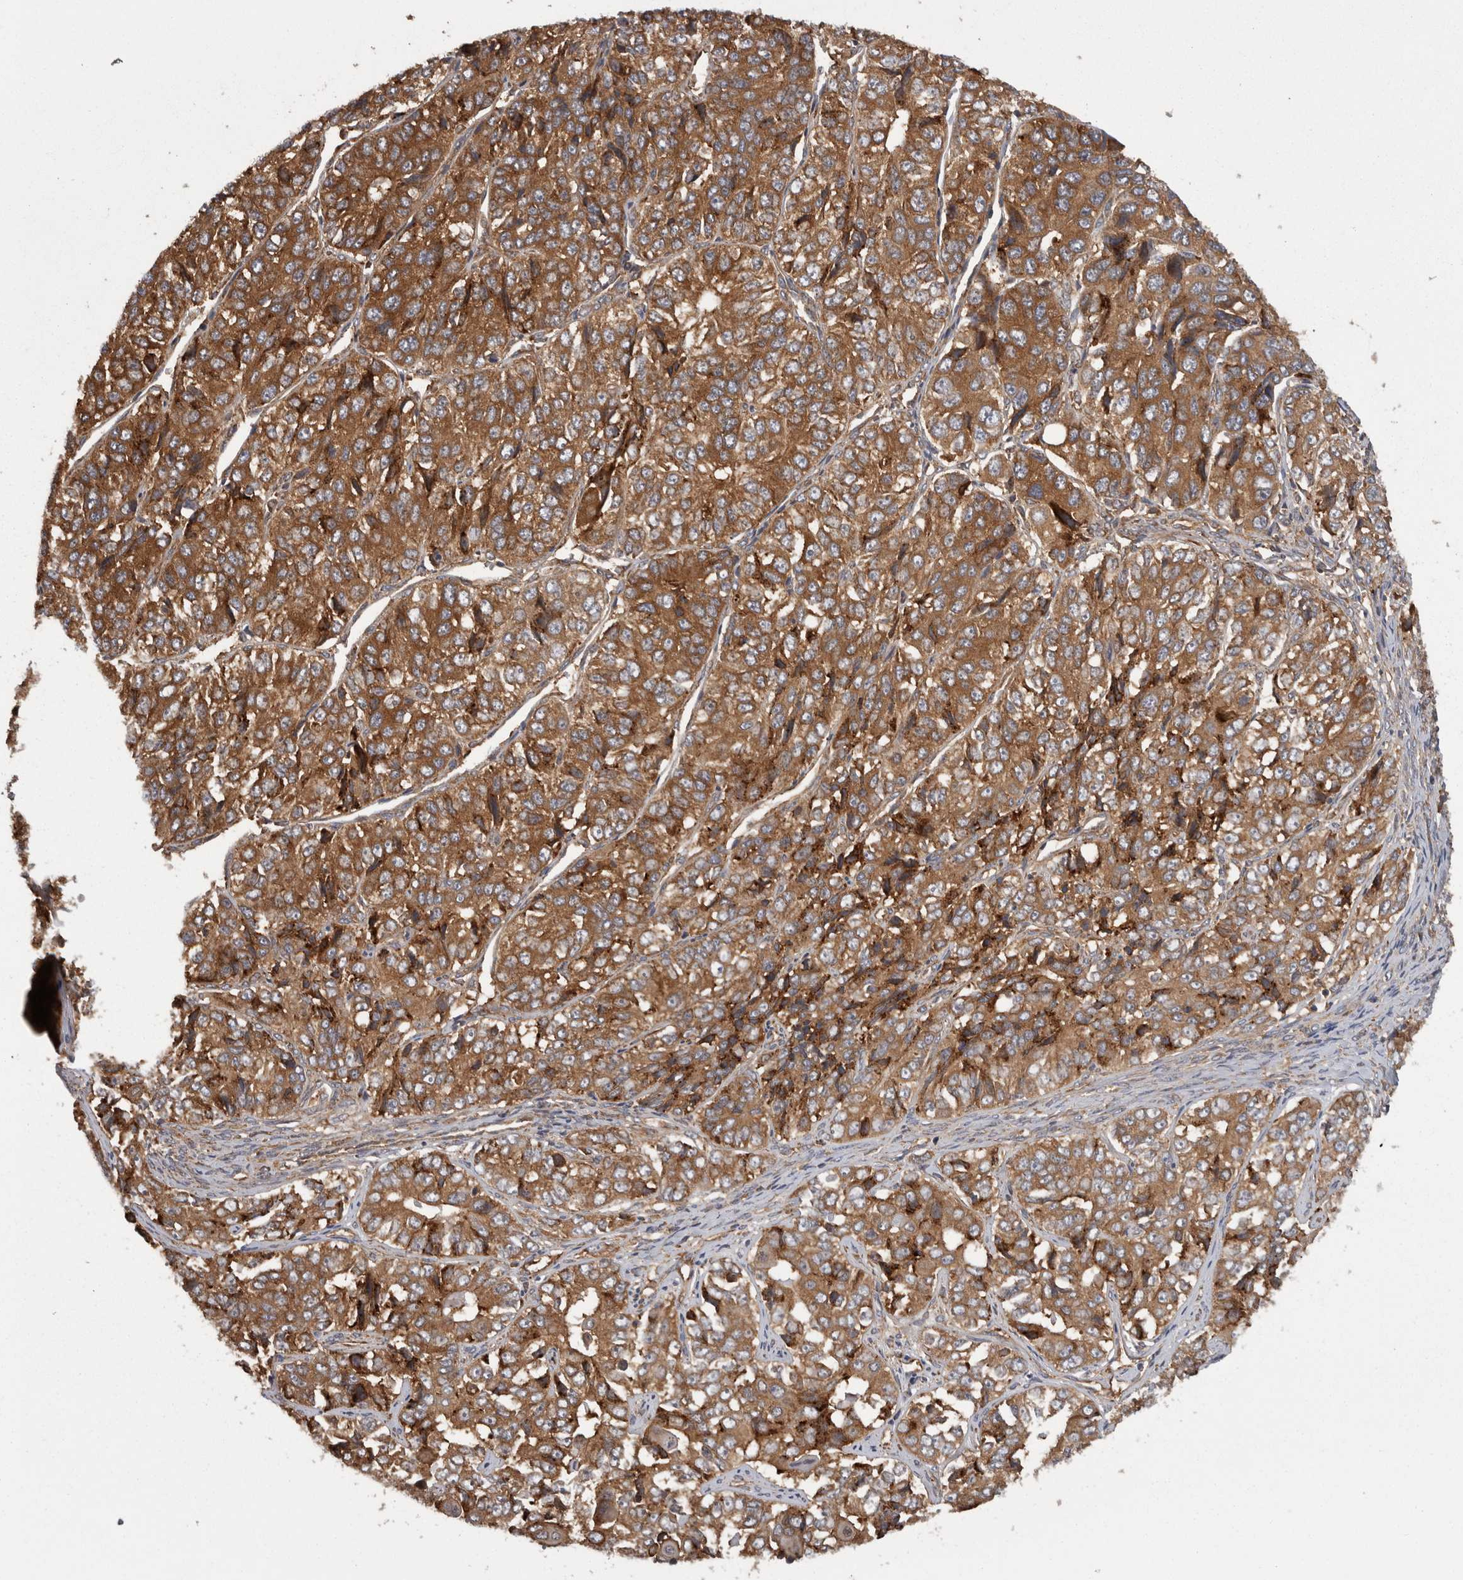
{"staining": {"intensity": "moderate", "quantity": ">75%", "location": "cytoplasmic/membranous"}, "tissue": "ovarian cancer", "cell_type": "Tumor cells", "image_type": "cancer", "snomed": [{"axis": "morphology", "description": "Carcinoma, endometroid"}, {"axis": "topography", "description": "Ovary"}], "caption": "Immunohistochemical staining of human endometroid carcinoma (ovarian) shows medium levels of moderate cytoplasmic/membranous expression in about >75% of tumor cells.", "gene": "SMCR8", "patient": {"sex": "female", "age": 51}}